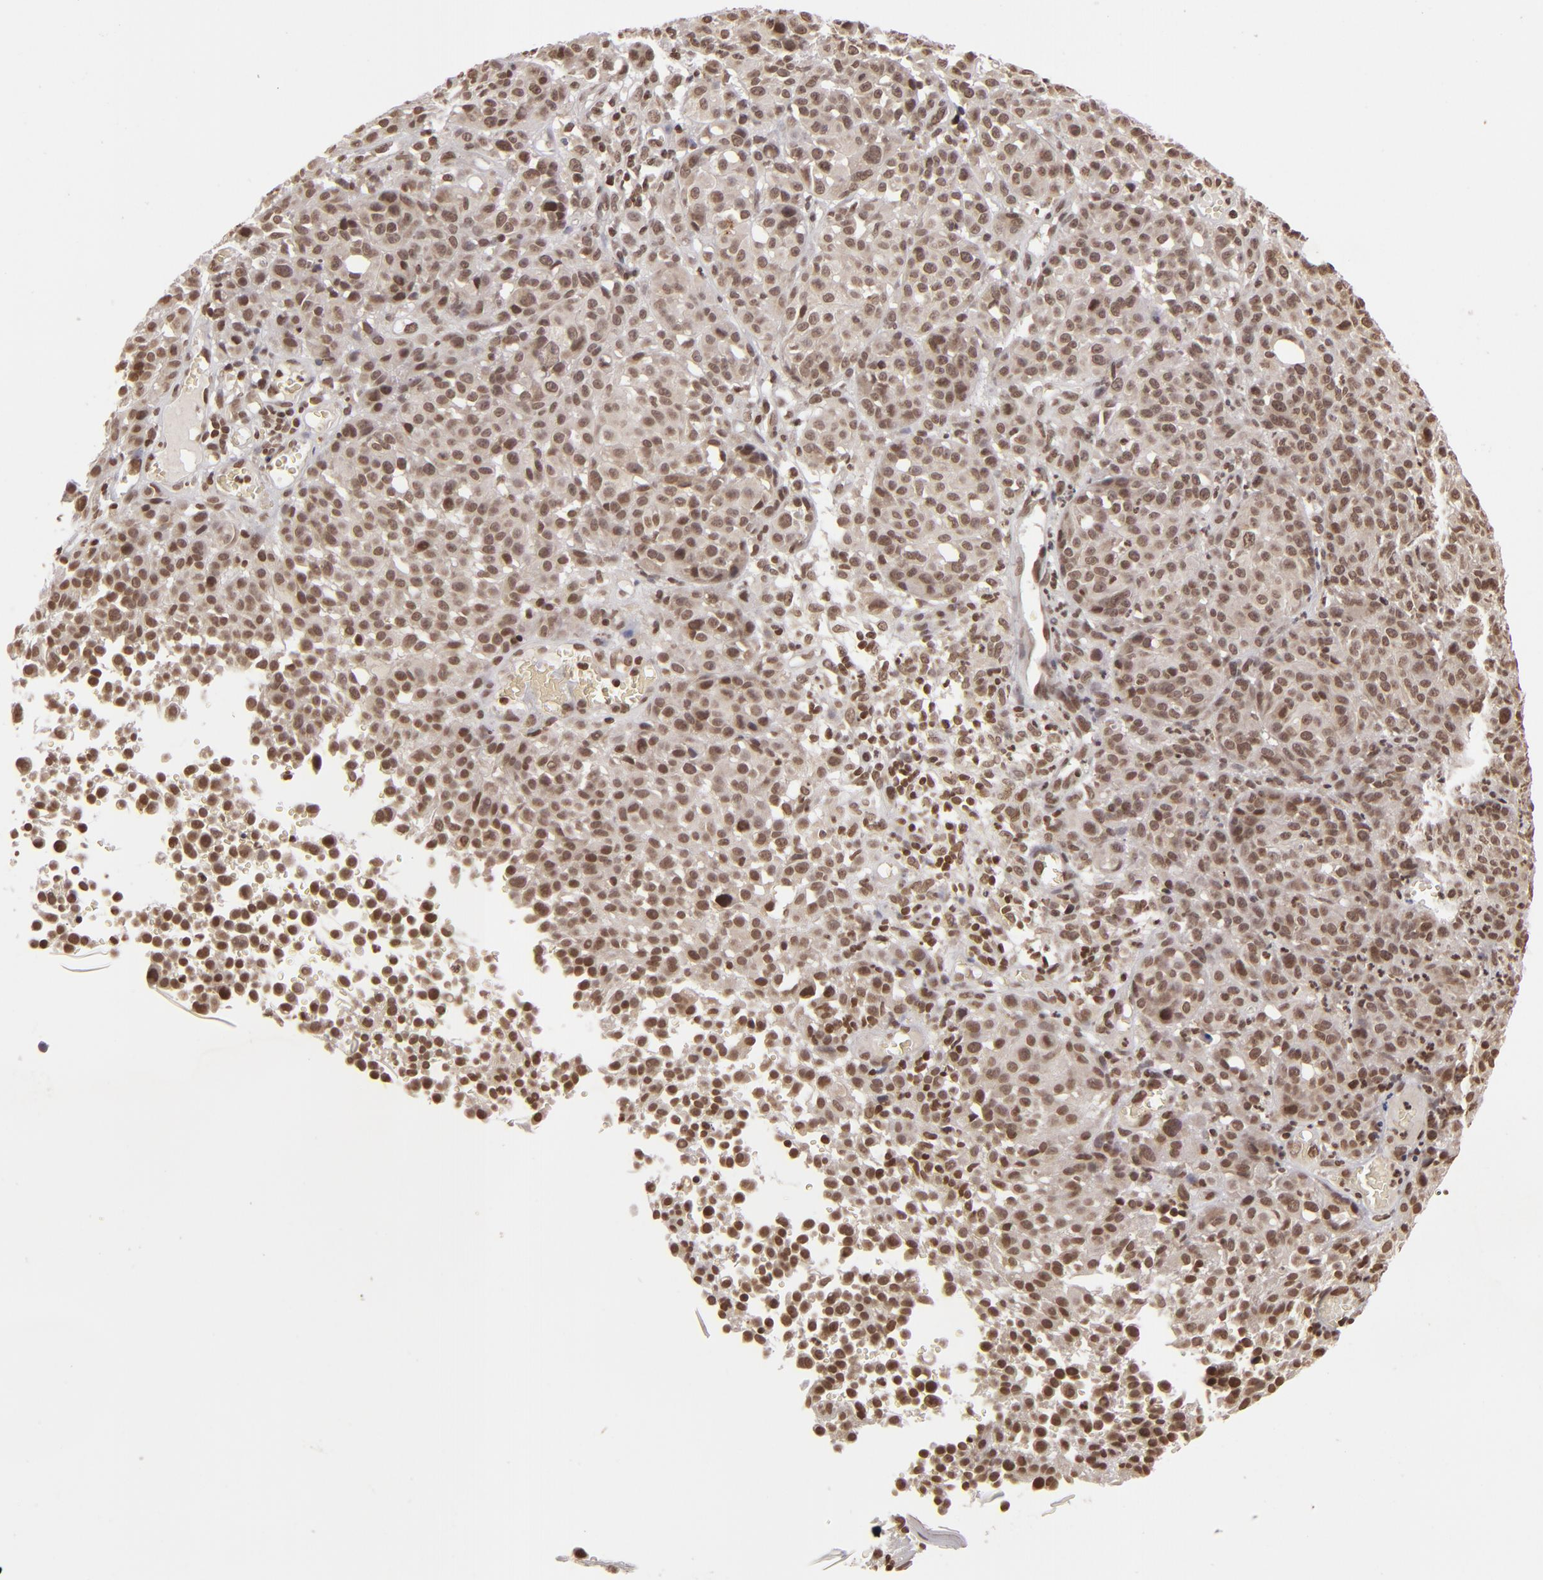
{"staining": {"intensity": "moderate", "quantity": "25%-75%", "location": "nuclear"}, "tissue": "melanoma", "cell_type": "Tumor cells", "image_type": "cancer", "snomed": [{"axis": "morphology", "description": "Malignant melanoma, NOS"}, {"axis": "topography", "description": "Skin"}], "caption": "Malignant melanoma was stained to show a protein in brown. There is medium levels of moderate nuclear positivity in approximately 25%-75% of tumor cells.", "gene": "CUL3", "patient": {"sex": "female", "age": 49}}